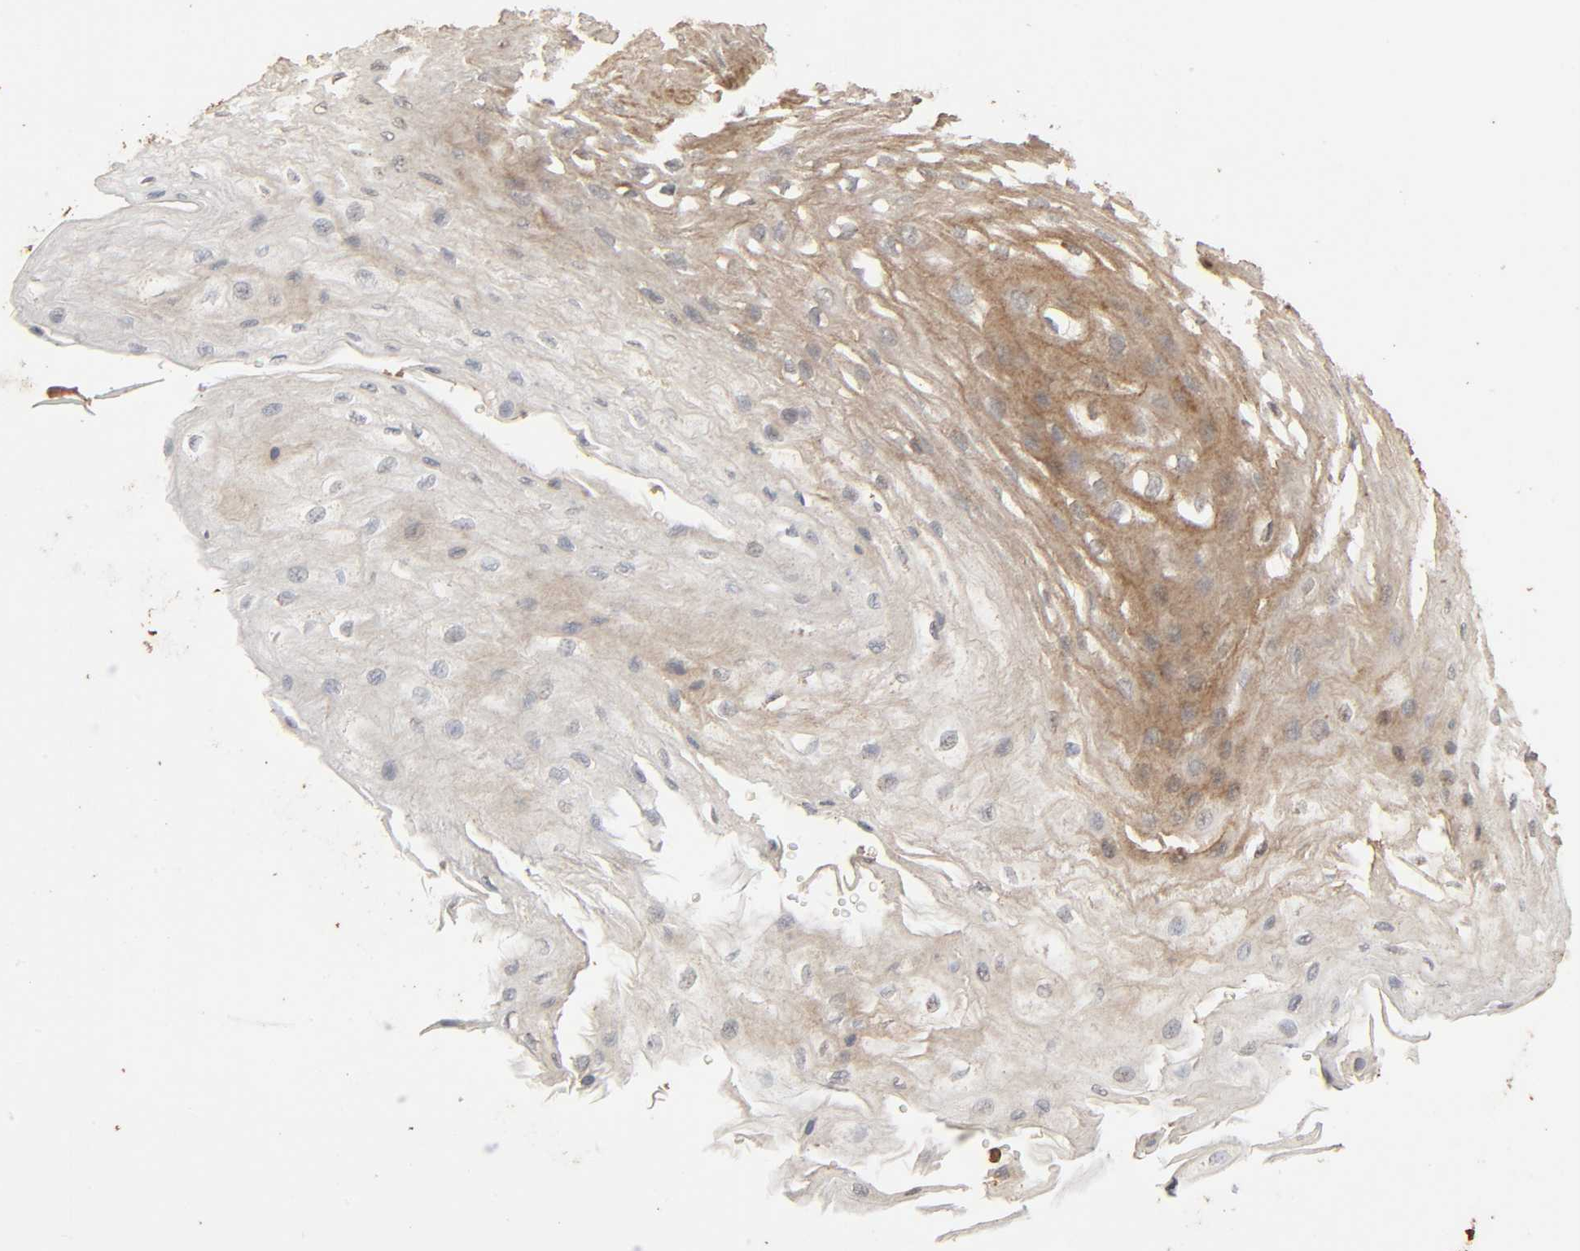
{"staining": {"intensity": "weak", "quantity": "25%-75%", "location": "cytoplasmic/membranous"}, "tissue": "esophagus", "cell_type": "Squamous epithelial cells", "image_type": "normal", "snomed": [{"axis": "morphology", "description": "Normal tissue, NOS"}, {"axis": "topography", "description": "Esophagus"}], "caption": "Weak cytoplasmic/membranous expression for a protein is seen in about 25%-75% of squamous epithelial cells of normal esophagus using immunohistochemistry (IHC).", "gene": "RPS6KA6", "patient": {"sex": "female", "age": 72}}